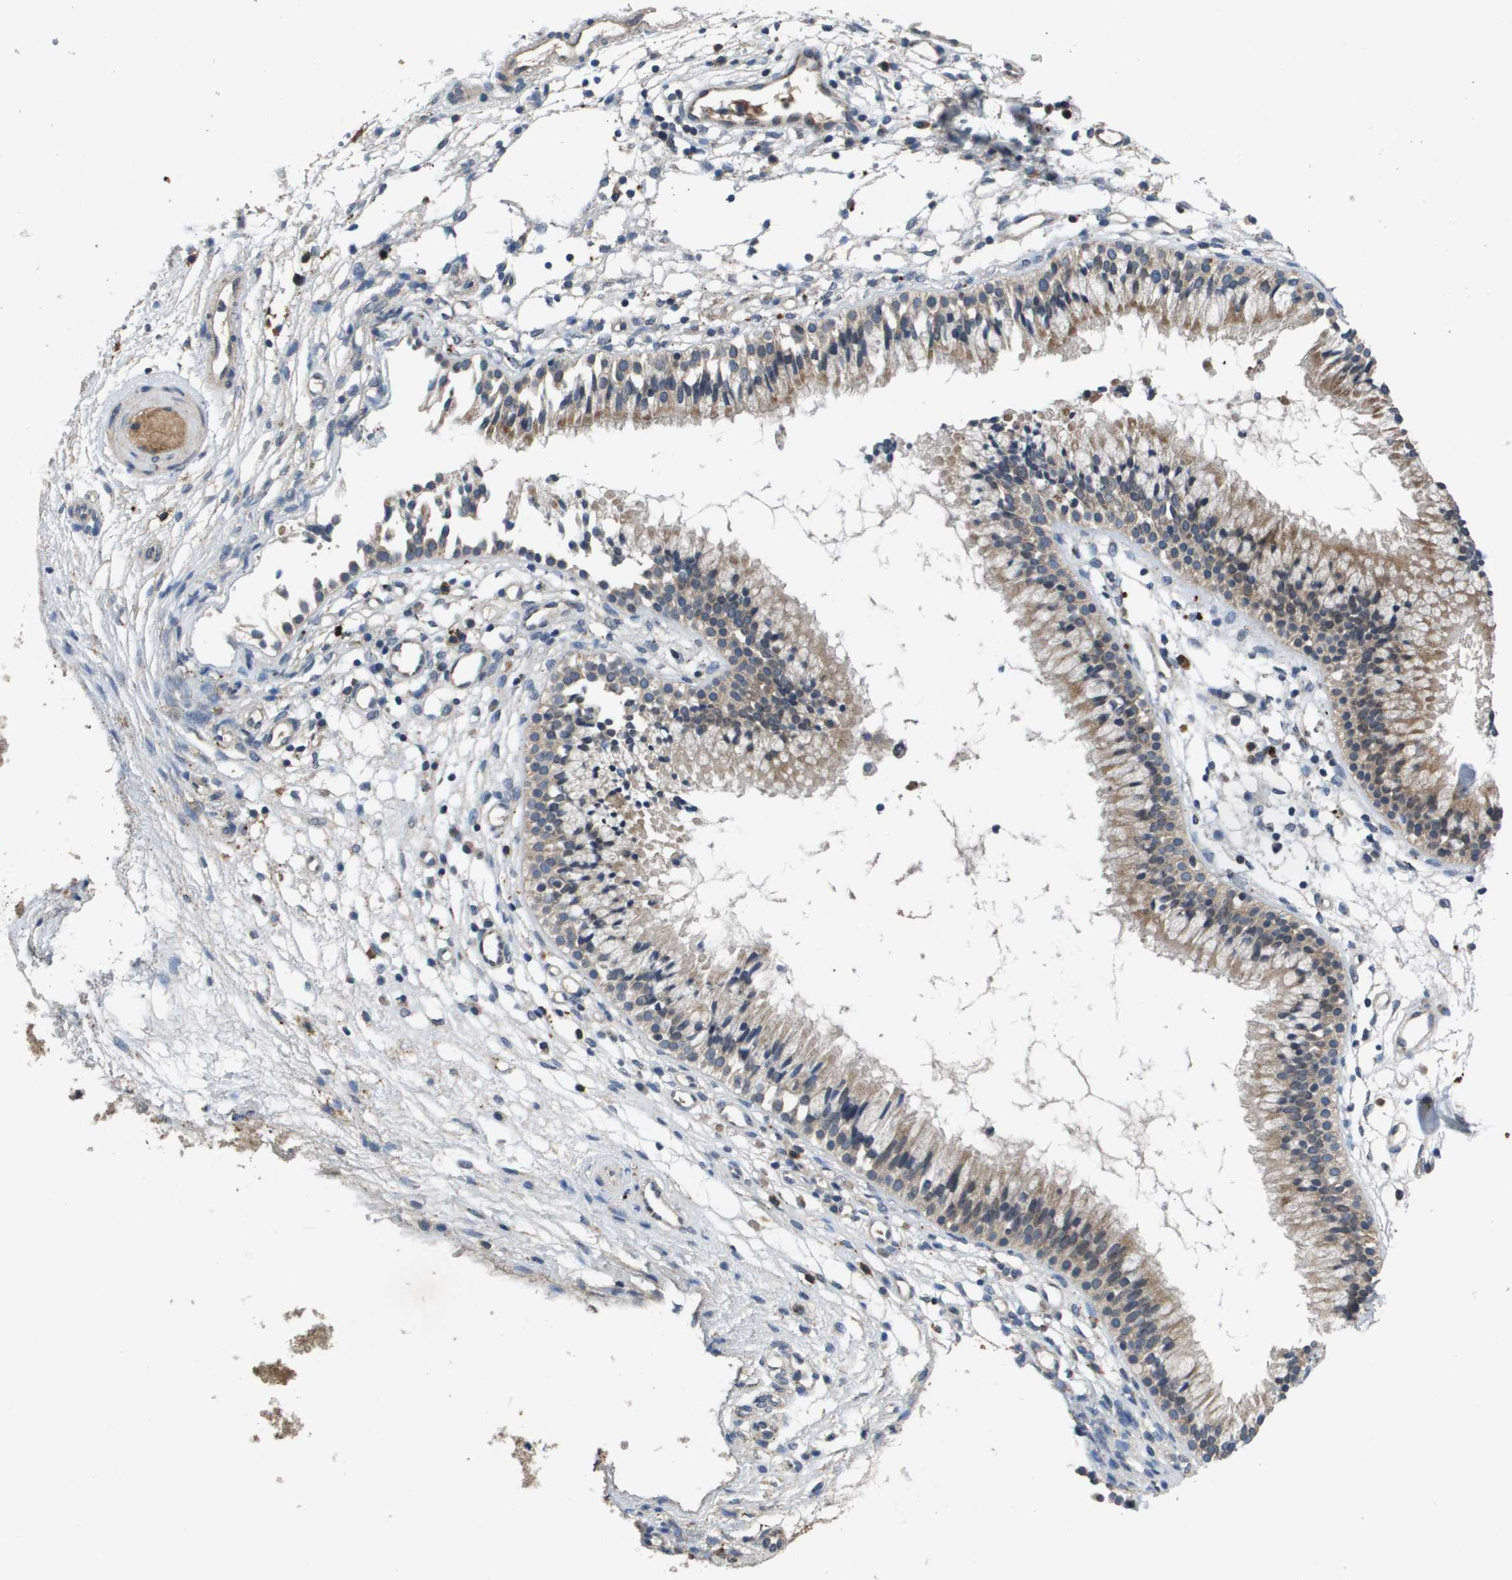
{"staining": {"intensity": "weak", "quantity": ">75%", "location": "cytoplasmic/membranous"}, "tissue": "nasopharynx", "cell_type": "Respiratory epithelial cells", "image_type": "normal", "snomed": [{"axis": "morphology", "description": "Normal tissue, NOS"}, {"axis": "topography", "description": "Nasopharynx"}], "caption": "Approximately >75% of respiratory epithelial cells in unremarkable human nasopharynx reveal weak cytoplasmic/membranous protein positivity as visualized by brown immunohistochemical staining.", "gene": "PROC", "patient": {"sex": "male", "age": 21}}